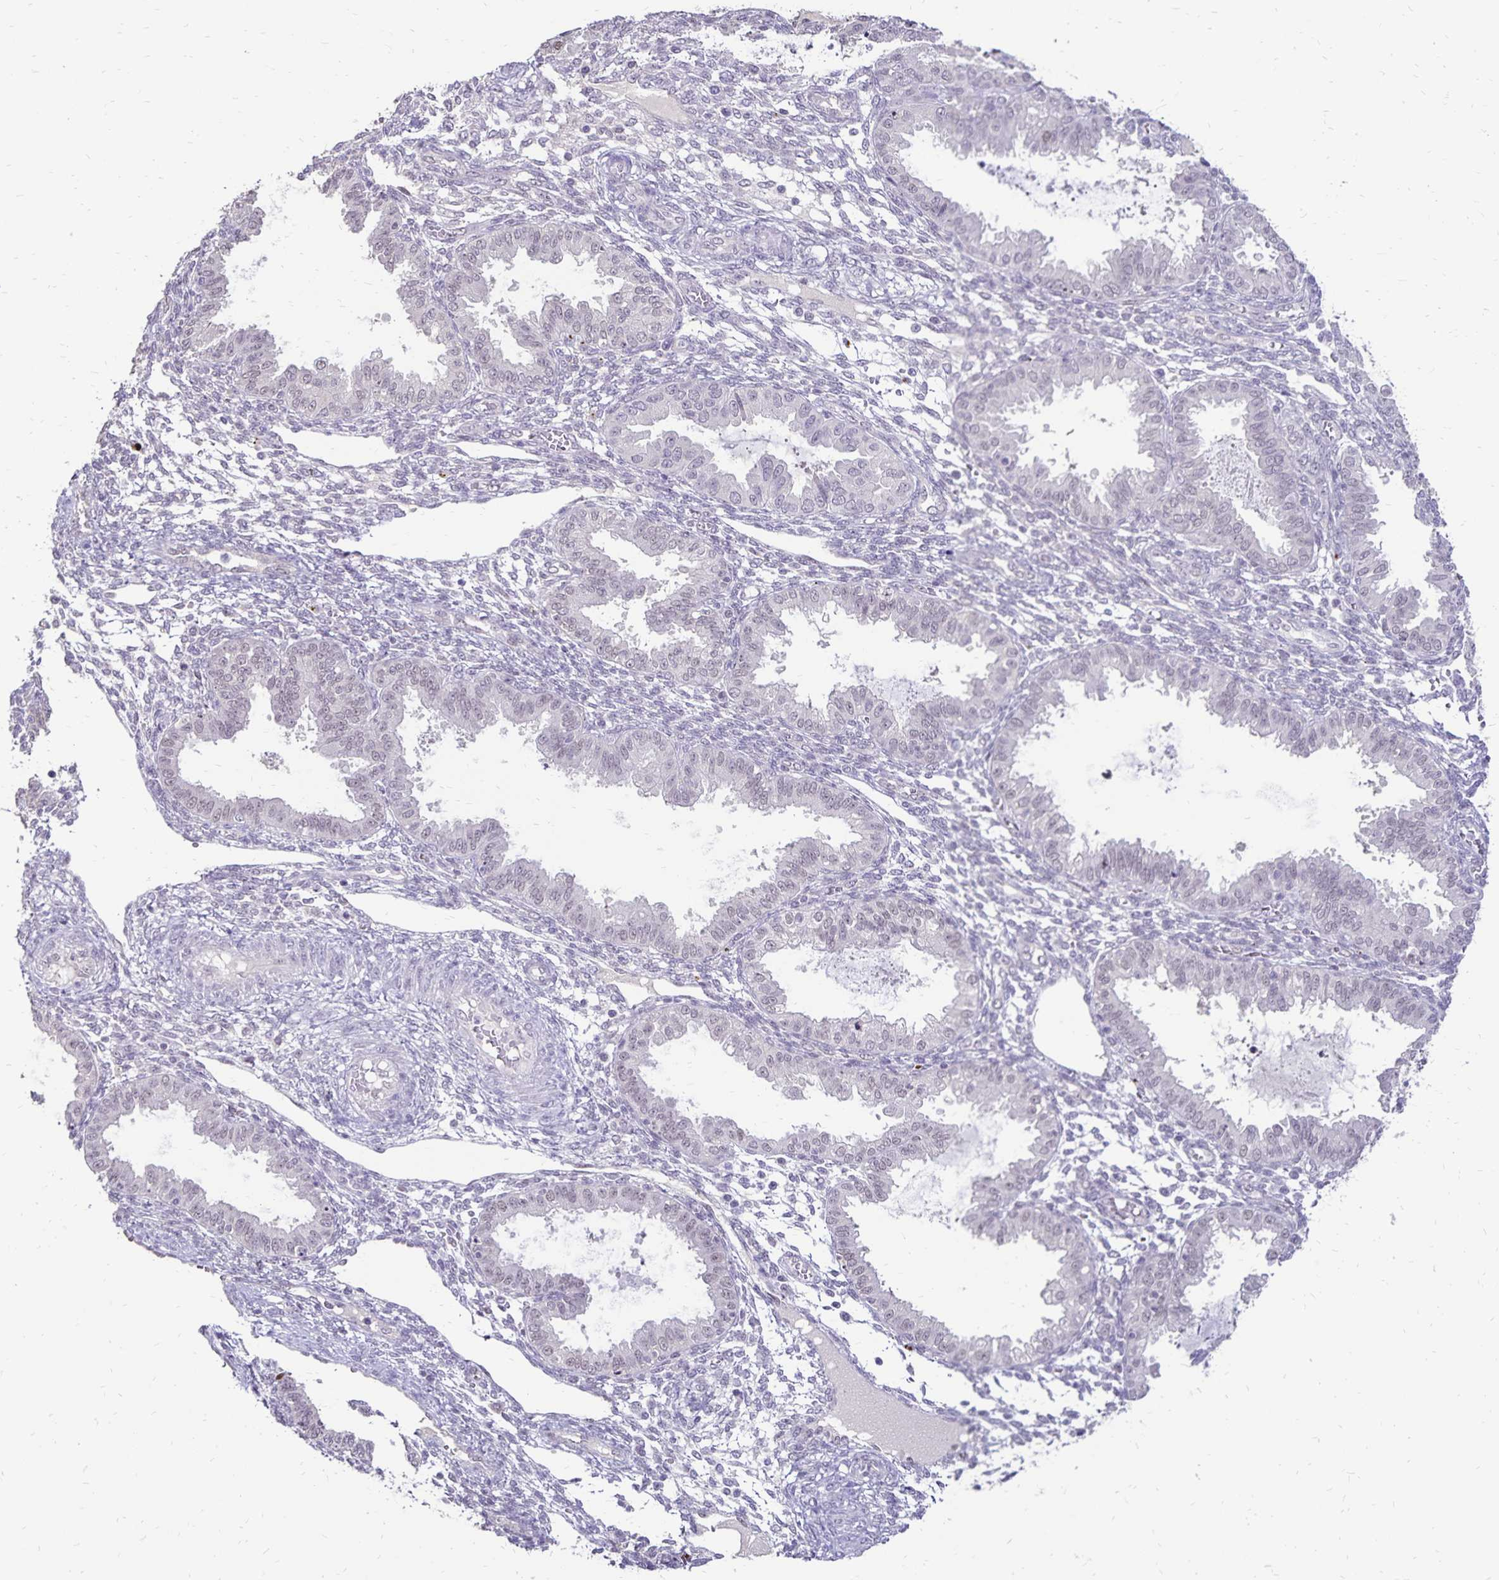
{"staining": {"intensity": "negative", "quantity": "none", "location": "none"}, "tissue": "endometrium", "cell_type": "Cells in endometrial stroma", "image_type": "normal", "snomed": [{"axis": "morphology", "description": "Normal tissue, NOS"}, {"axis": "topography", "description": "Endometrium"}], "caption": "DAB immunohistochemical staining of benign human endometrium displays no significant expression in cells in endometrial stroma.", "gene": "POLB", "patient": {"sex": "female", "age": 33}}